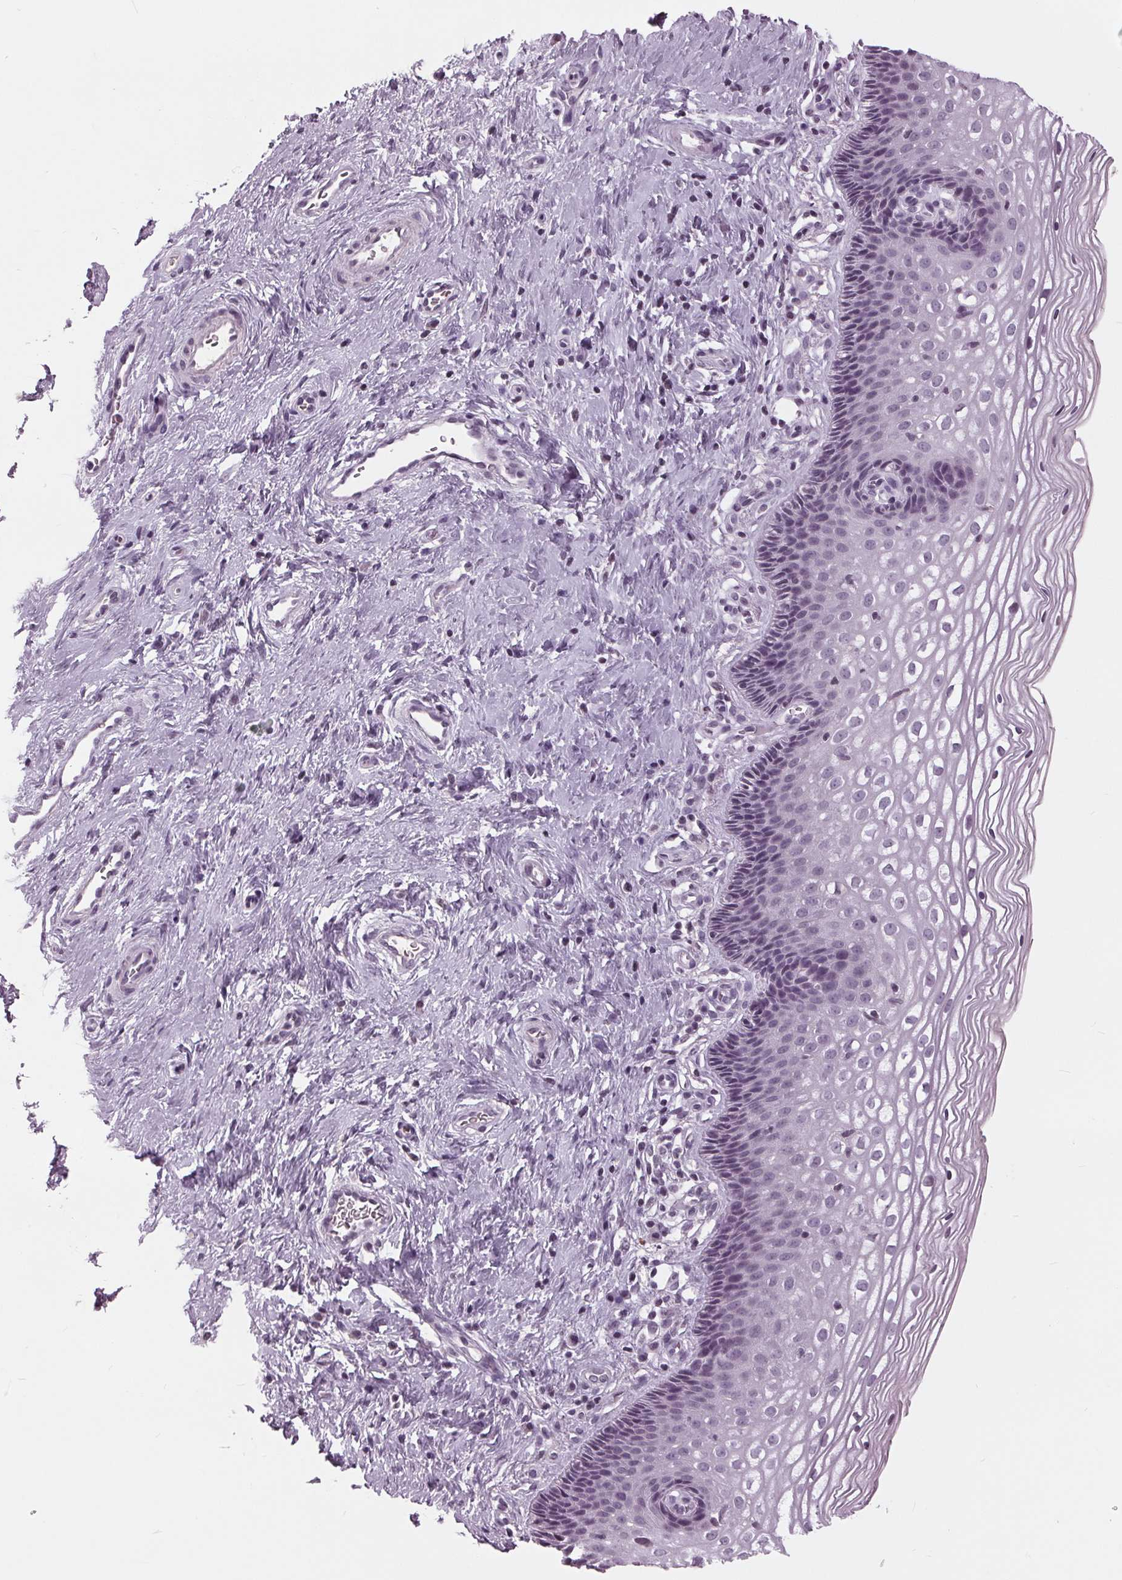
{"staining": {"intensity": "negative", "quantity": "none", "location": "none"}, "tissue": "cervix", "cell_type": "Glandular cells", "image_type": "normal", "snomed": [{"axis": "morphology", "description": "Normal tissue, NOS"}, {"axis": "topography", "description": "Cervix"}], "caption": "IHC of unremarkable cervix shows no positivity in glandular cells.", "gene": "SLC9A4", "patient": {"sex": "female", "age": 34}}